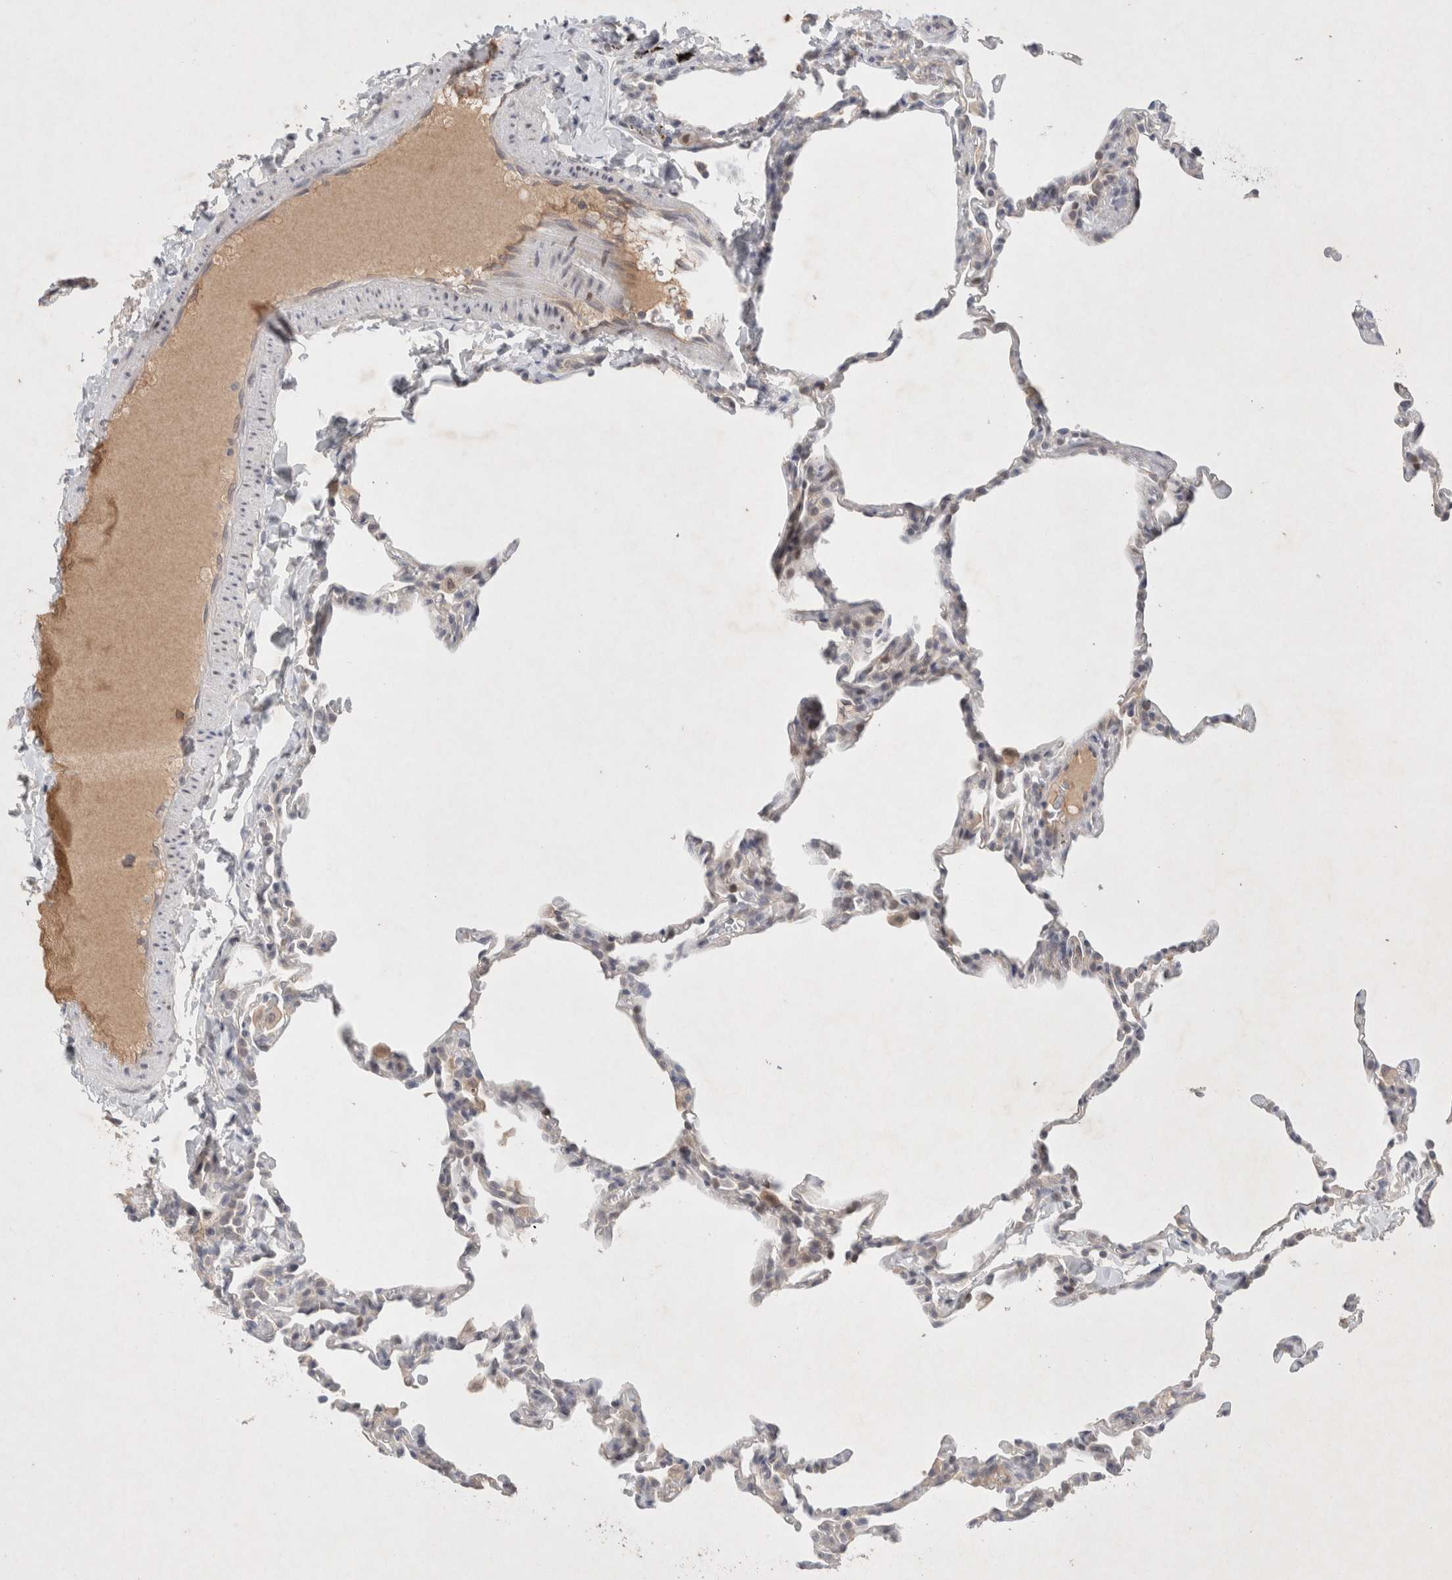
{"staining": {"intensity": "weak", "quantity": "<25%", "location": "cytoplasmic/membranous"}, "tissue": "lung", "cell_type": "Alveolar cells", "image_type": "normal", "snomed": [{"axis": "morphology", "description": "Normal tissue, NOS"}, {"axis": "topography", "description": "Lung"}], "caption": "IHC of benign lung demonstrates no positivity in alveolar cells.", "gene": "RASAL2", "patient": {"sex": "male", "age": 20}}